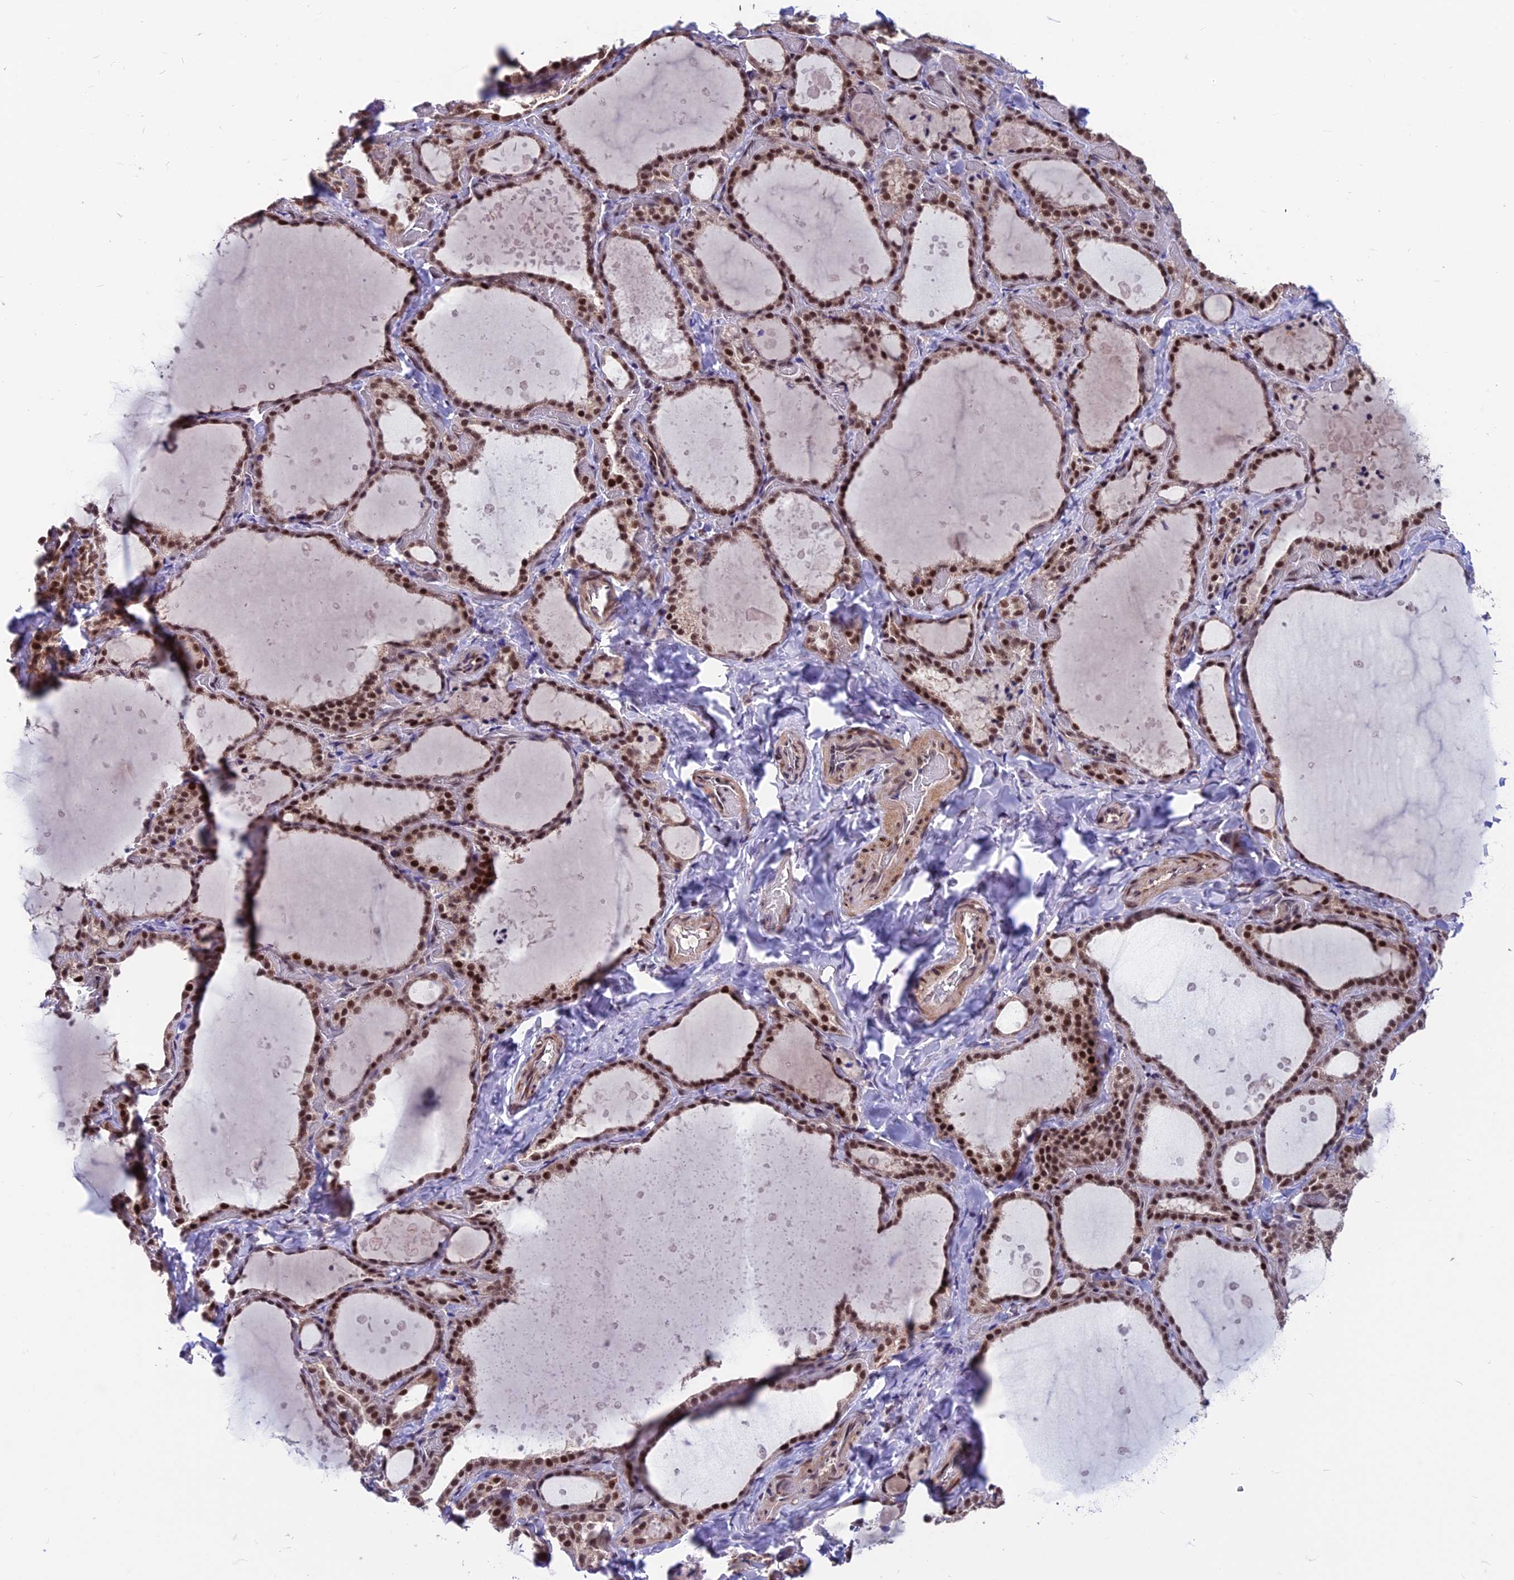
{"staining": {"intensity": "strong", "quantity": ">75%", "location": "nuclear"}, "tissue": "thyroid gland", "cell_type": "Glandular cells", "image_type": "normal", "snomed": [{"axis": "morphology", "description": "Normal tissue, NOS"}, {"axis": "topography", "description": "Thyroid gland"}], "caption": "Thyroid gland stained with DAB (3,3'-diaminobenzidine) IHC exhibits high levels of strong nuclear expression in about >75% of glandular cells.", "gene": "KIAA1191", "patient": {"sex": "female", "age": 44}}